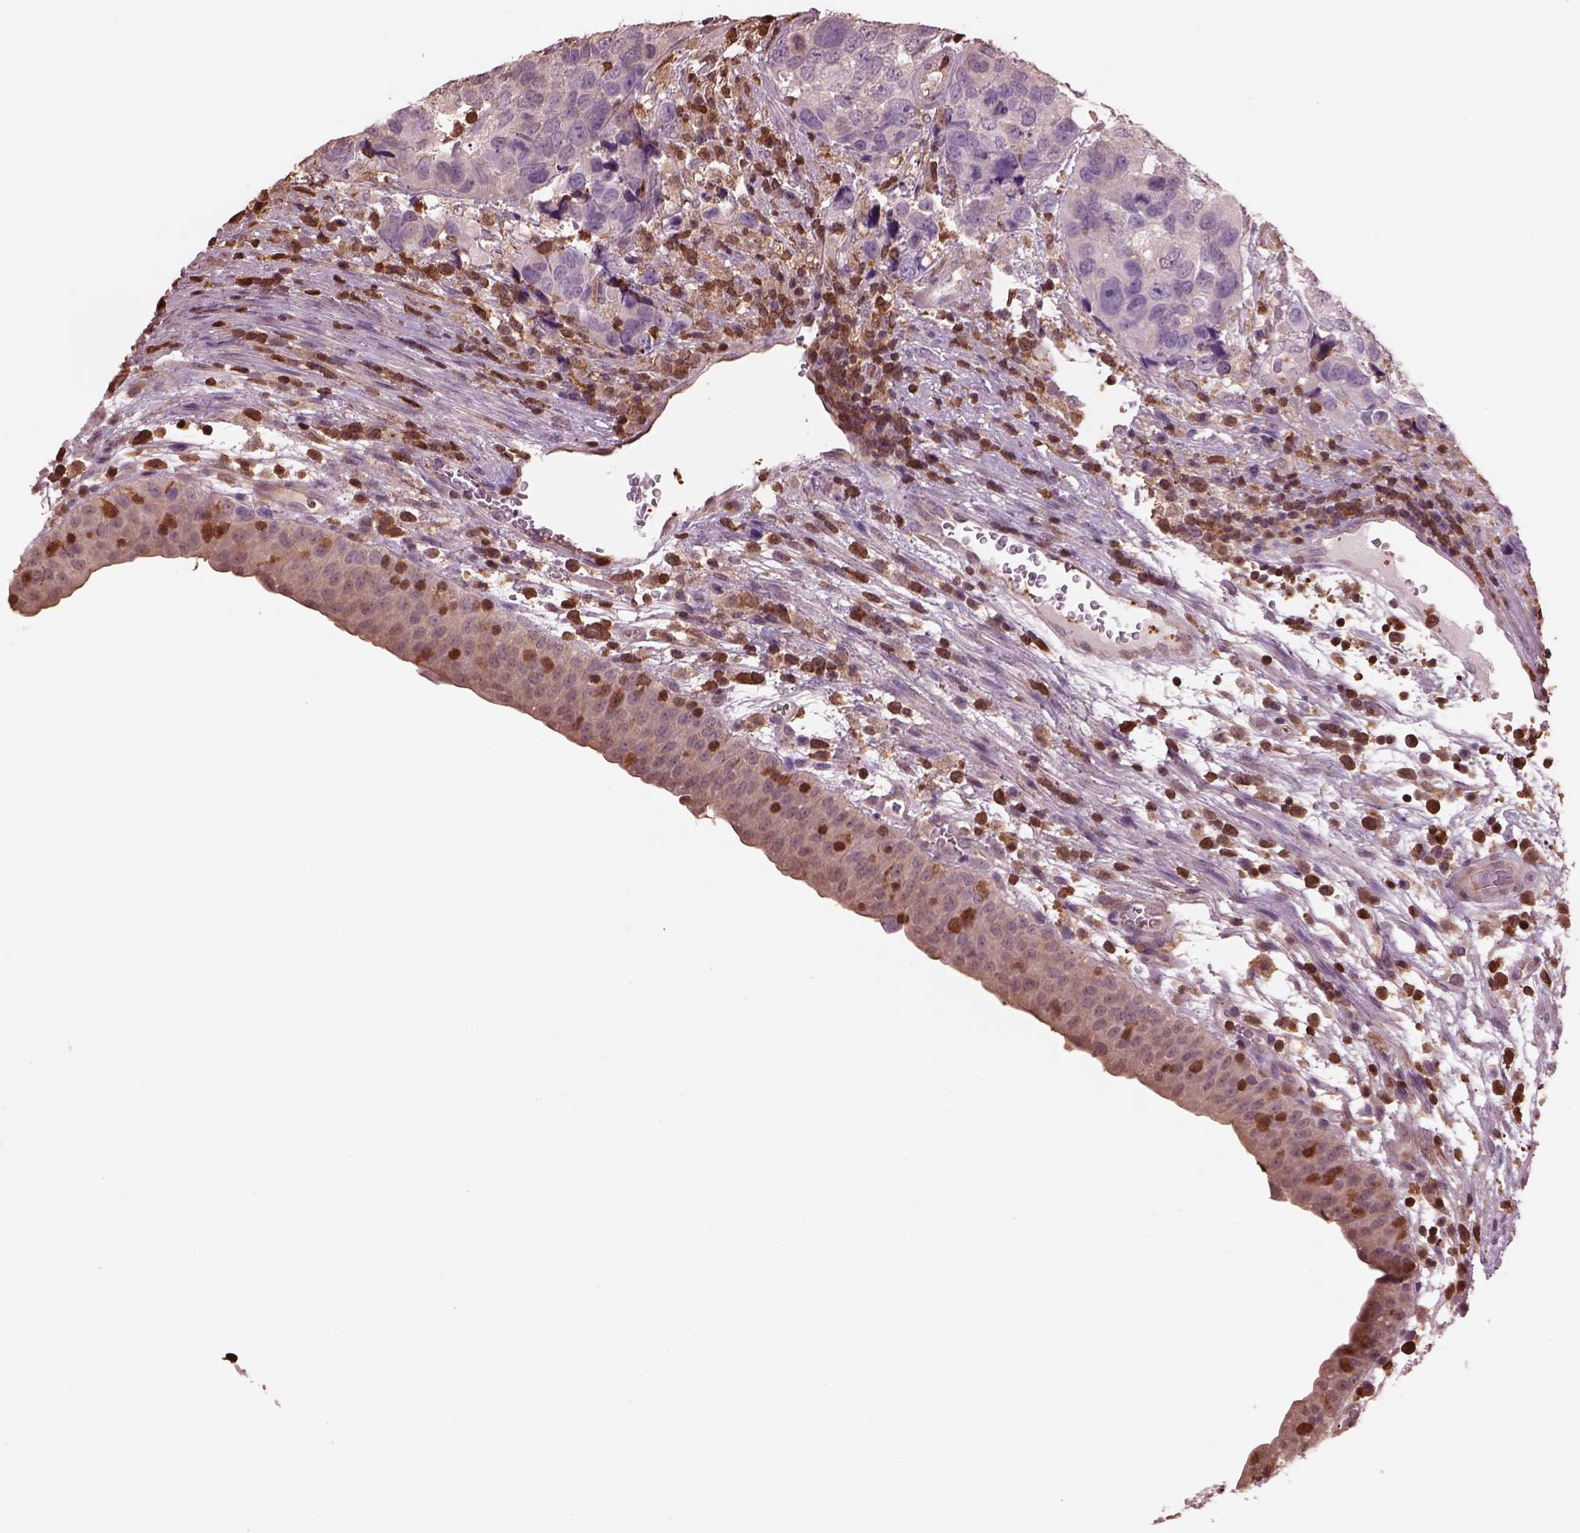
{"staining": {"intensity": "weak", "quantity": "25%-75%", "location": "cytoplasmic/membranous"}, "tissue": "urothelial cancer", "cell_type": "Tumor cells", "image_type": "cancer", "snomed": [{"axis": "morphology", "description": "Urothelial carcinoma, High grade"}, {"axis": "topography", "description": "Urinary bladder"}], "caption": "Tumor cells demonstrate low levels of weak cytoplasmic/membranous expression in about 25%-75% of cells in human urothelial carcinoma (high-grade).", "gene": "IL31RA", "patient": {"sex": "male", "age": 60}}